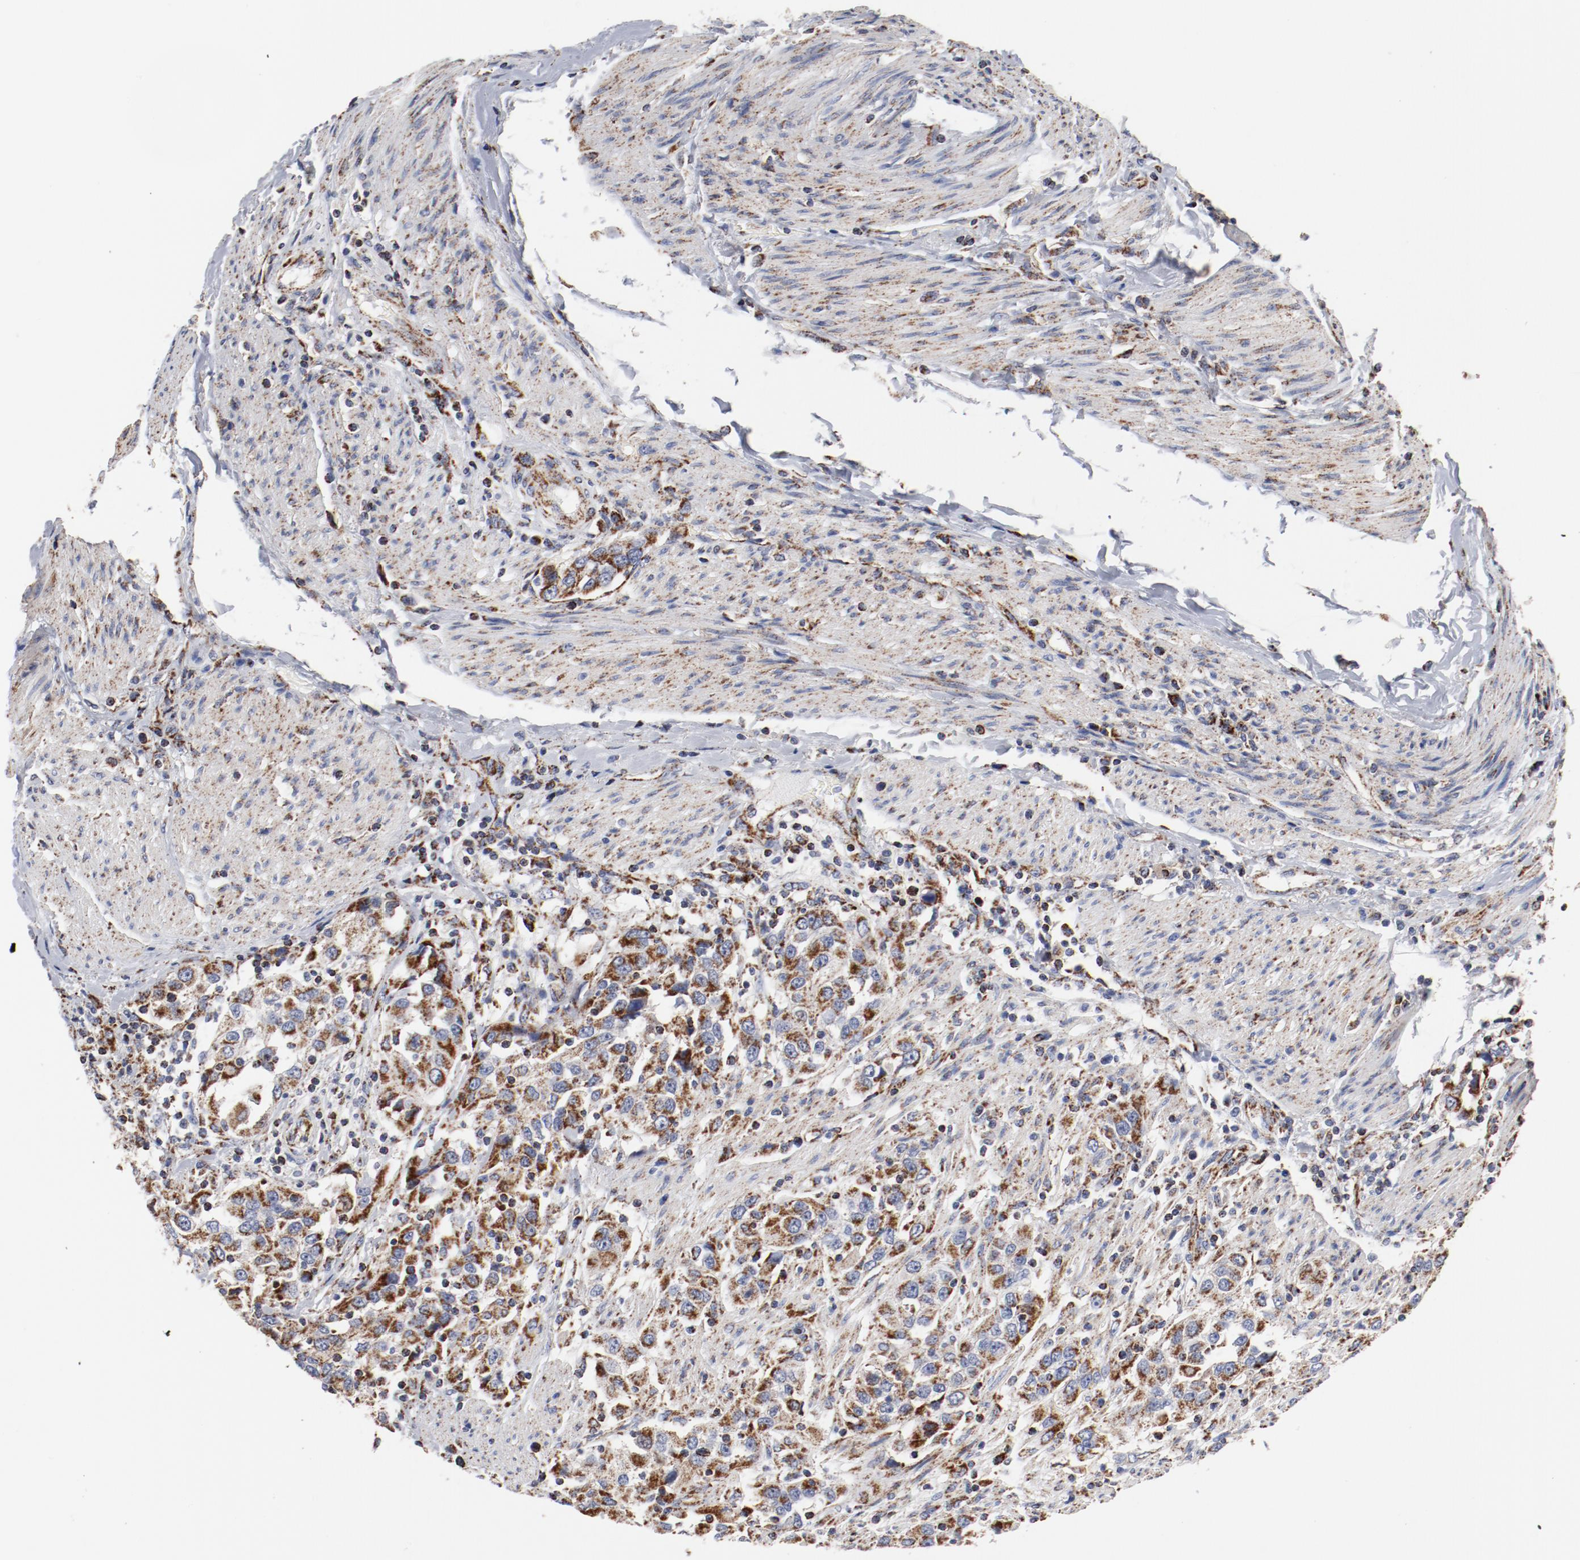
{"staining": {"intensity": "strong", "quantity": ">75%", "location": "cytoplasmic/membranous"}, "tissue": "urothelial cancer", "cell_type": "Tumor cells", "image_type": "cancer", "snomed": [{"axis": "morphology", "description": "Urothelial carcinoma, High grade"}, {"axis": "topography", "description": "Urinary bladder"}], "caption": "A brown stain labels strong cytoplasmic/membranous staining of a protein in urothelial carcinoma (high-grade) tumor cells.", "gene": "NDUFV2", "patient": {"sex": "female", "age": 80}}